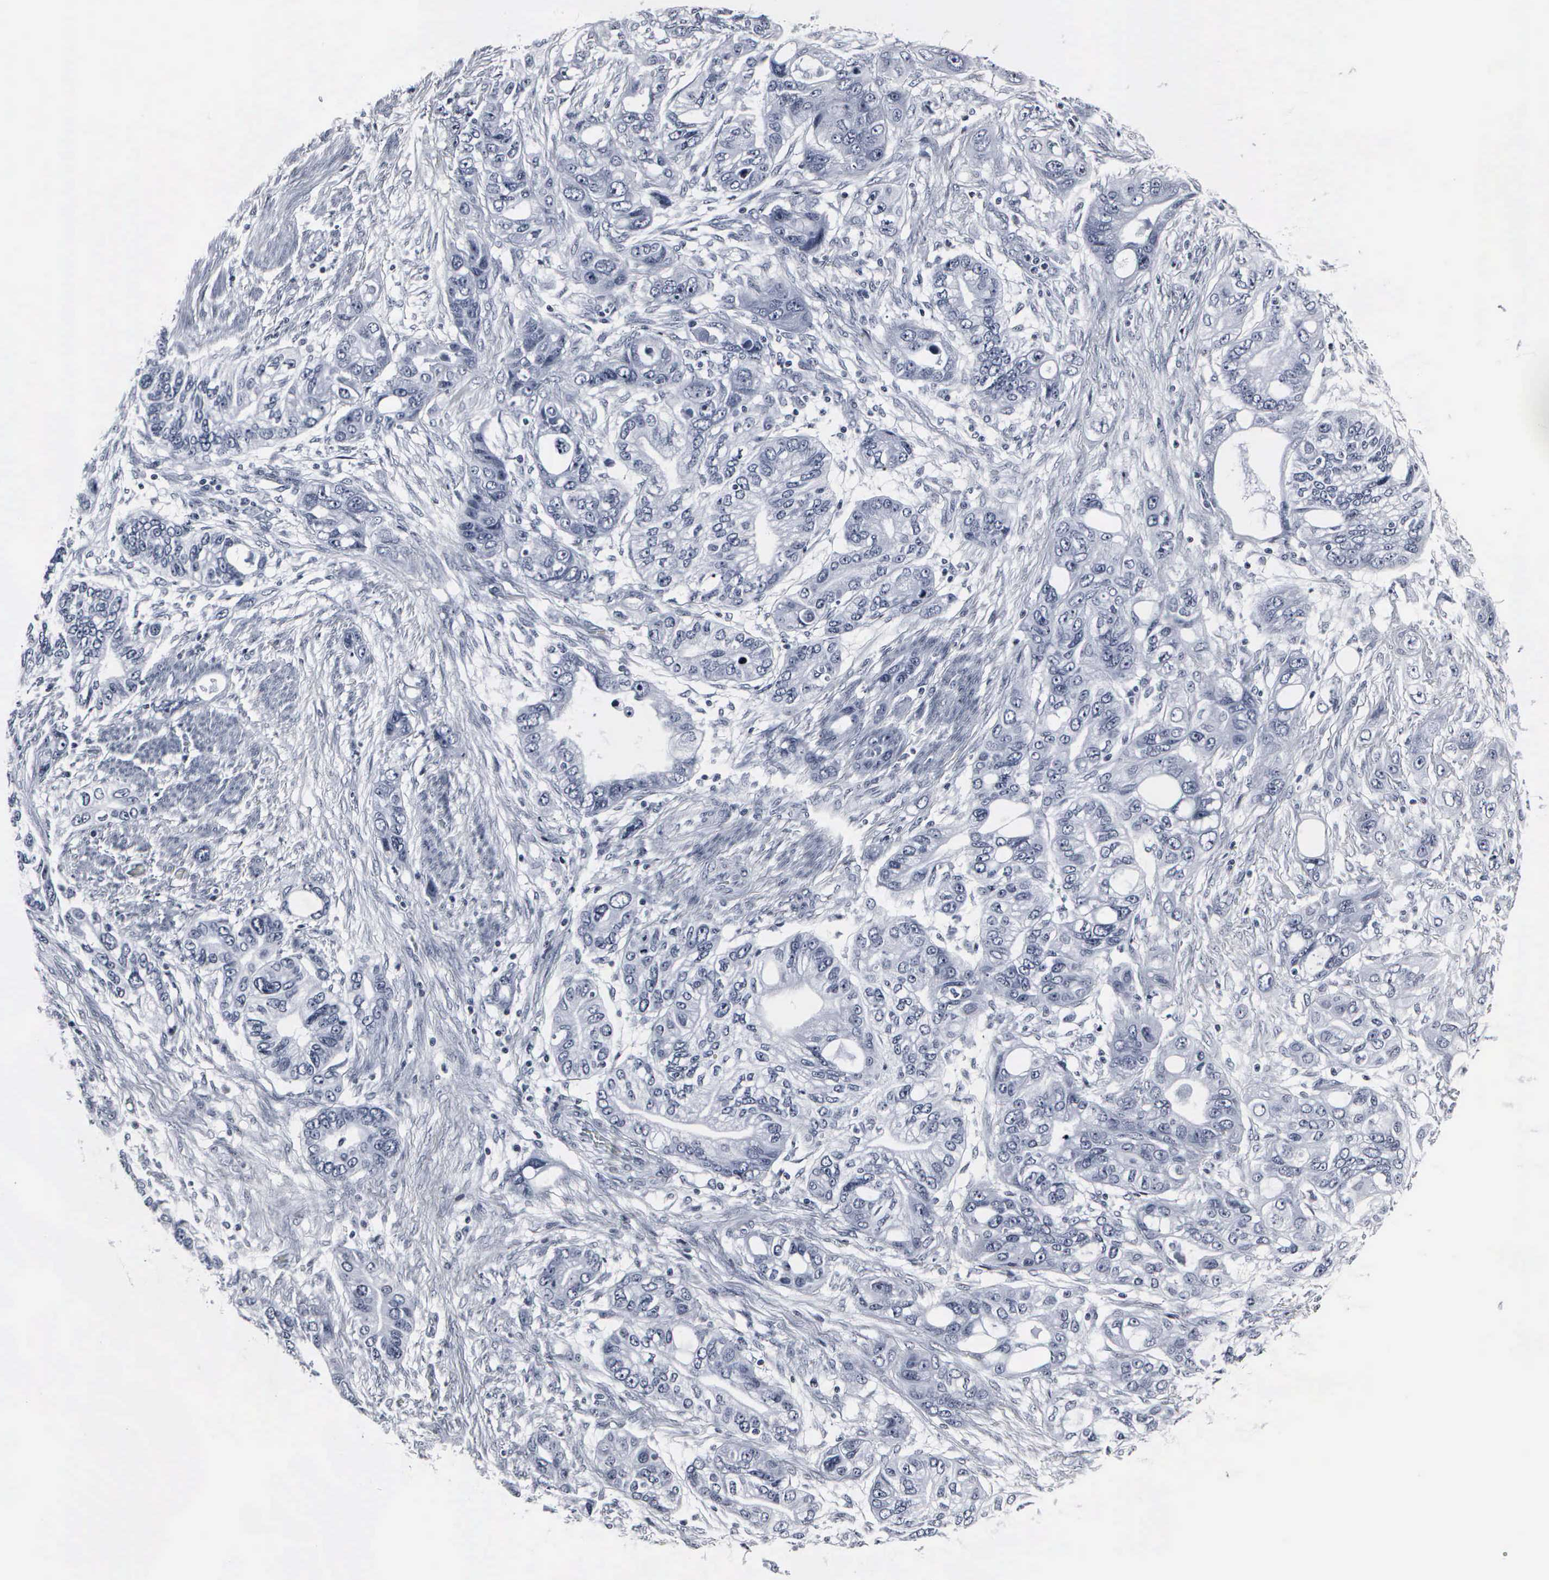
{"staining": {"intensity": "negative", "quantity": "none", "location": "none"}, "tissue": "stomach cancer", "cell_type": "Tumor cells", "image_type": "cancer", "snomed": [{"axis": "morphology", "description": "Adenocarcinoma, NOS"}, {"axis": "topography", "description": "Stomach, upper"}], "caption": "This is an immunohistochemistry photomicrograph of adenocarcinoma (stomach). There is no staining in tumor cells.", "gene": "DGCR2", "patient": {"sex": "male", "age": 47}}